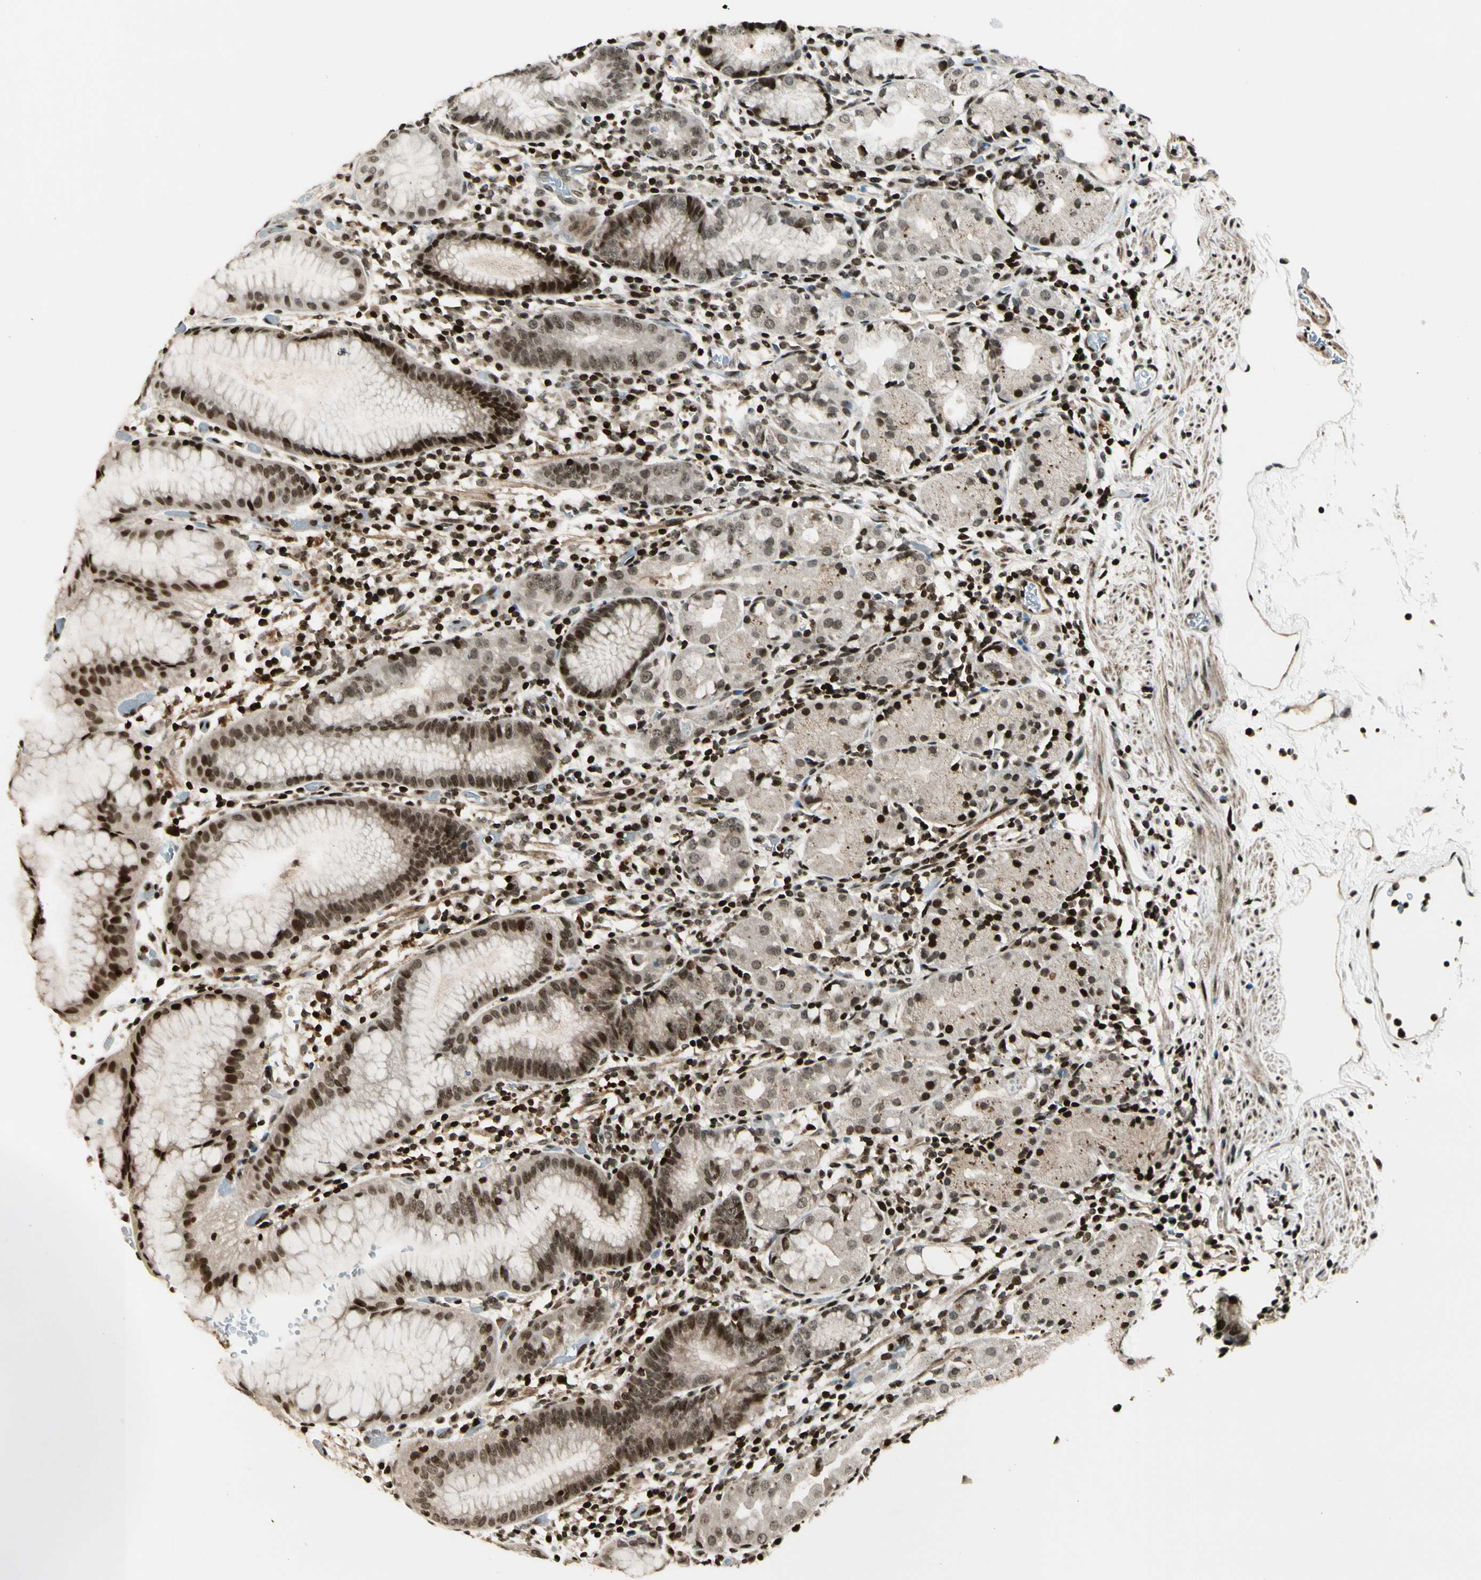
{"staining": {"intensity": "moderate", "quantity": ">75%", "location": "cytoplasmic/membranous,nuclear"}, "tissue": "stomach", "cell_type": "Glandular cells", "image_type": "normal", "snomed": [{"axis": "morphology", "description": "Normal tissue, NOS"}, {"axis": "topography", "description": "Stomach"}, {"axis": "topography", "description": "Stomach, lower"}], "caption": "Benign stomach was stained to show a protein in brown. There is medium levels of moderate cytoplasmic/membranous,nuclear positivity in about >75% of glandular cells.", "gene": "TSHZ3", "patient": {"sex": "female", "age": 75}}